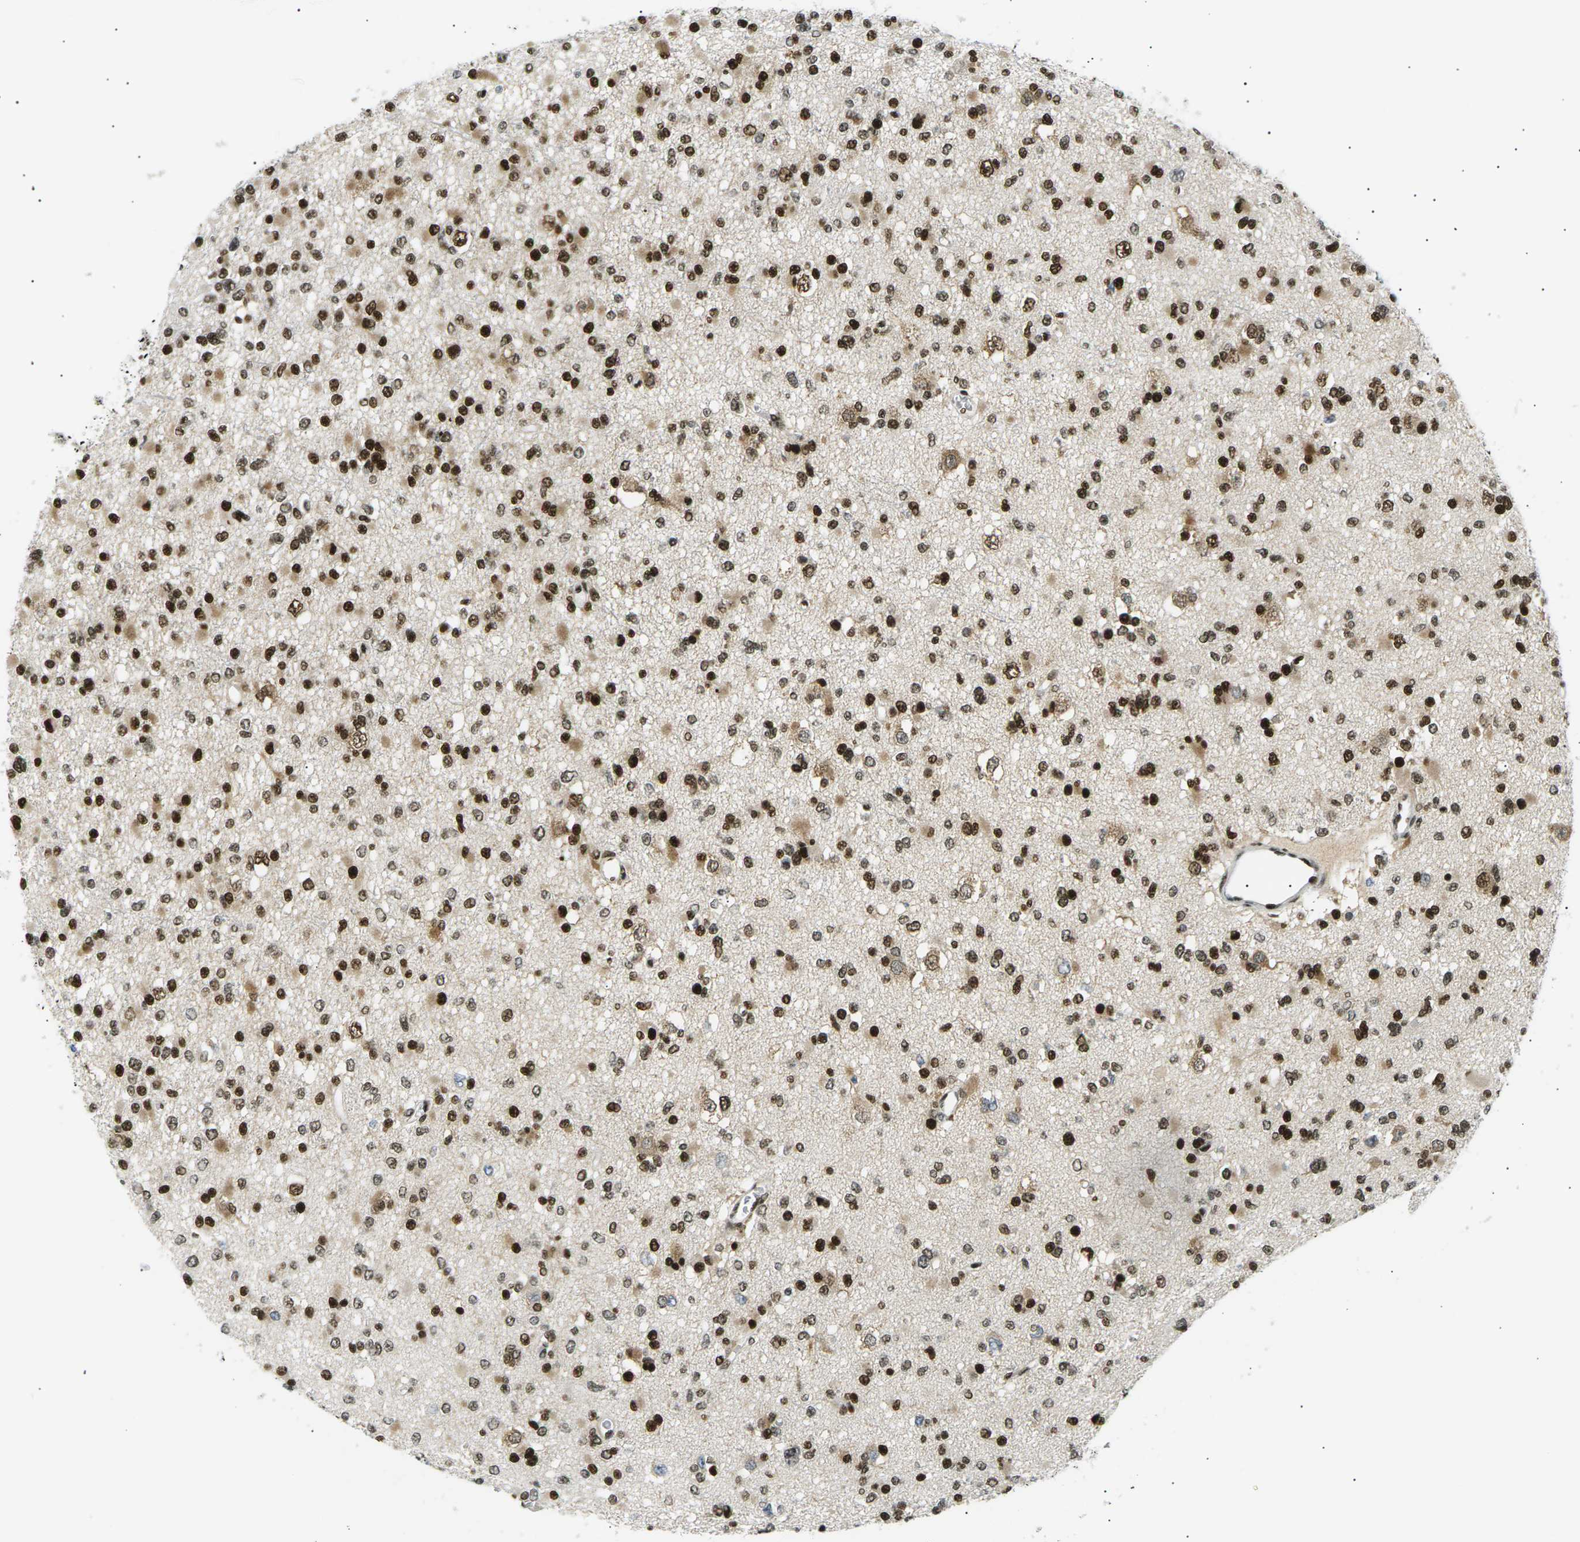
{"staining": {"intensity": "strong", "quantity": ">75%", "location": "nuclear"}, "tissue": "glioma", "cell_type": "Tumor cells", "image_type": "cancer", "snomed": [{"axis": "morphology", "description": "Glioma, malignant, Low grade"}, {"axis": "topography", "description": "Brain"}], "caption": "High-magnification brightfield microscopy of glioma stained with DAB (brown) and counterstained with hematoxylin (blue). tumor cells exhibit strong nuclear expression is identified in about>75% of cells. The protein of interest is stained brown, and the nuclei are stained in blue (DAB (3,3'-diaminobenzidine) IHC with brightfield microscopy, high magnification).", "gene": "RPA2", "patient": {"sex": "female", "age": 22}}